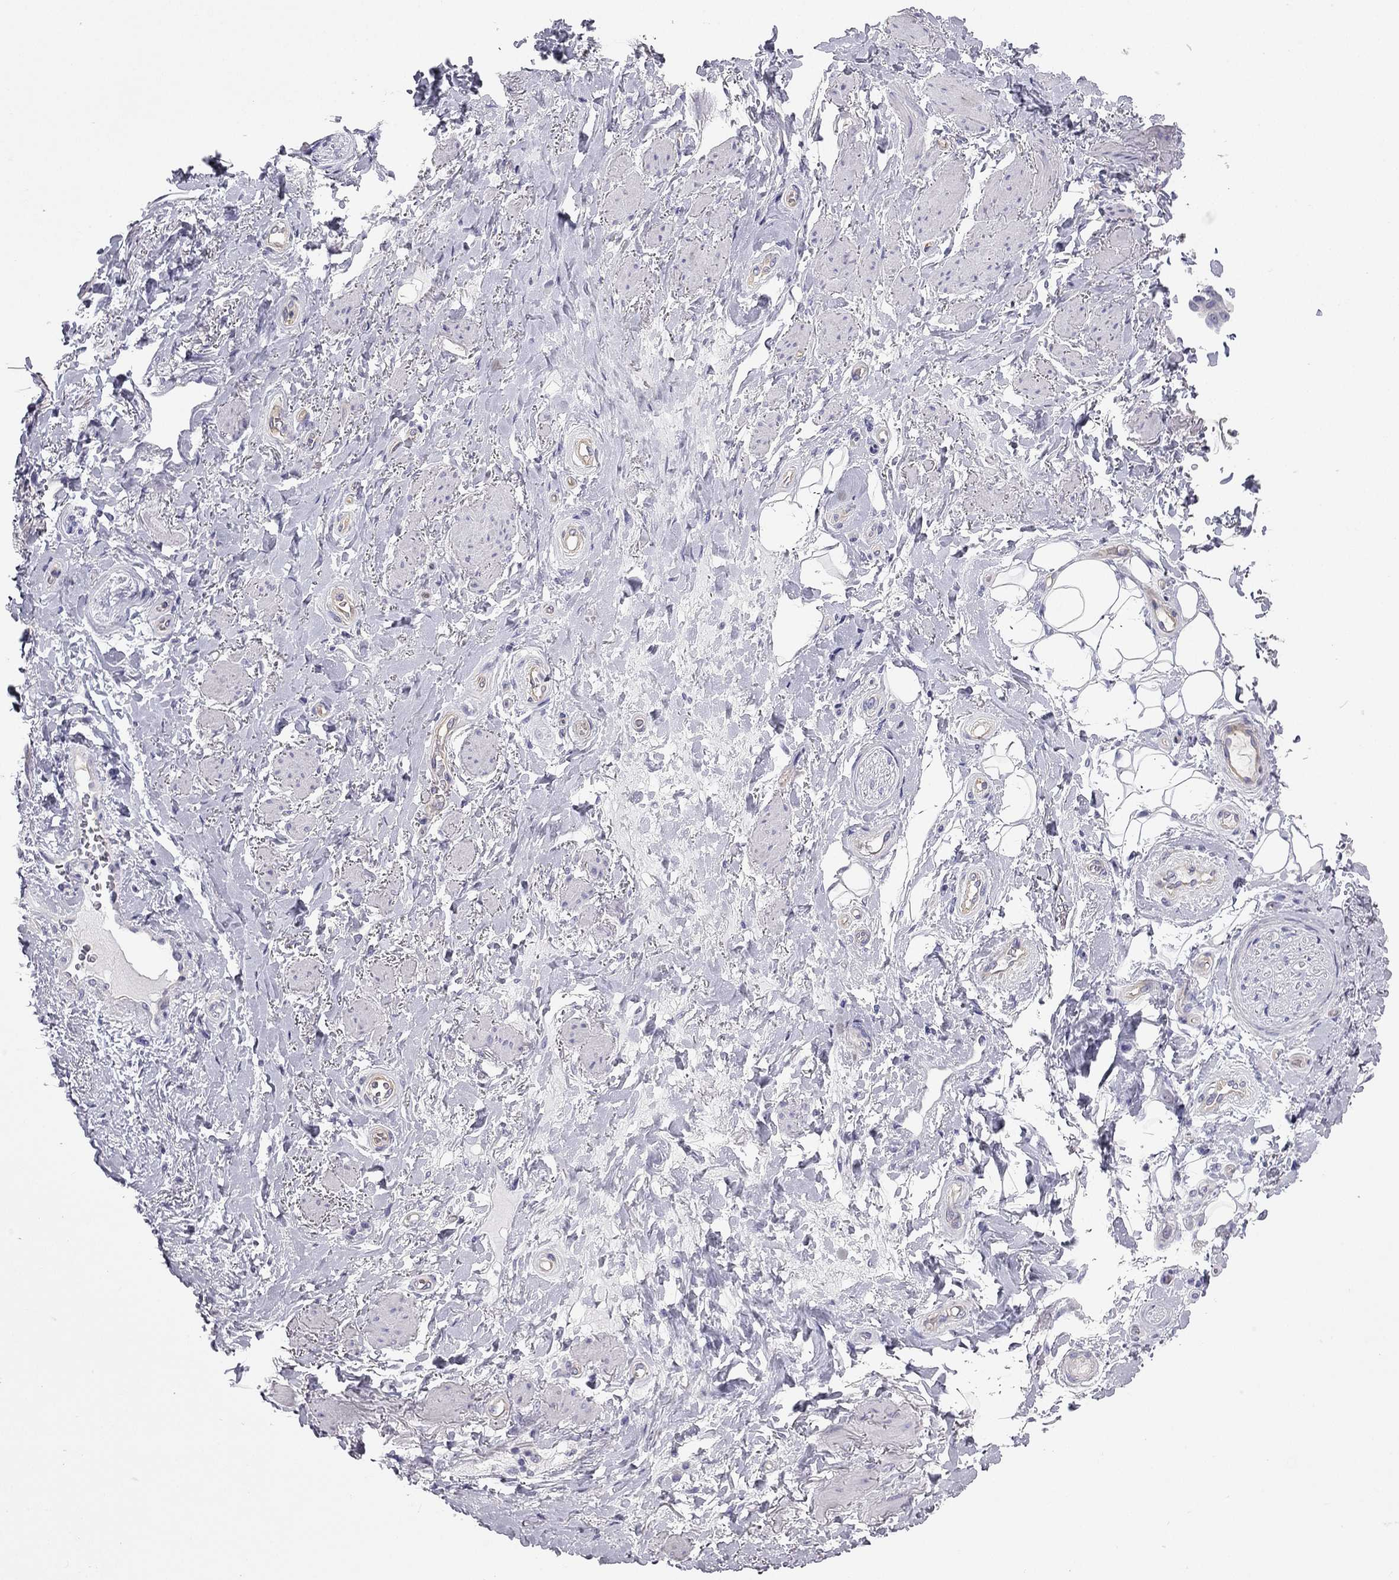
{"staining": {"intensity": "negative", "quantity": "none", "location": "none"}, "tissue": "adipose tissue", "cell_type": "Adipocytes", "image_type": "normal", "snomed": [{"axis": "morphology", "description": "Normal tissue, NOS"}, {"axis": "topography", "description": "Anal"}, {"axis": "topography", "description": "Peripheral nerve tissue"}], "caption": "Immunohistochemistry (IHC) micrograph of normal adipose tissue: adipose tissue stained with DAB (3,3'-diaminobenzidine) exhibits no significant protein positivity in adipocytes.", "gene": "GJA8", "patient": {"sex": "male", "age": 53}}